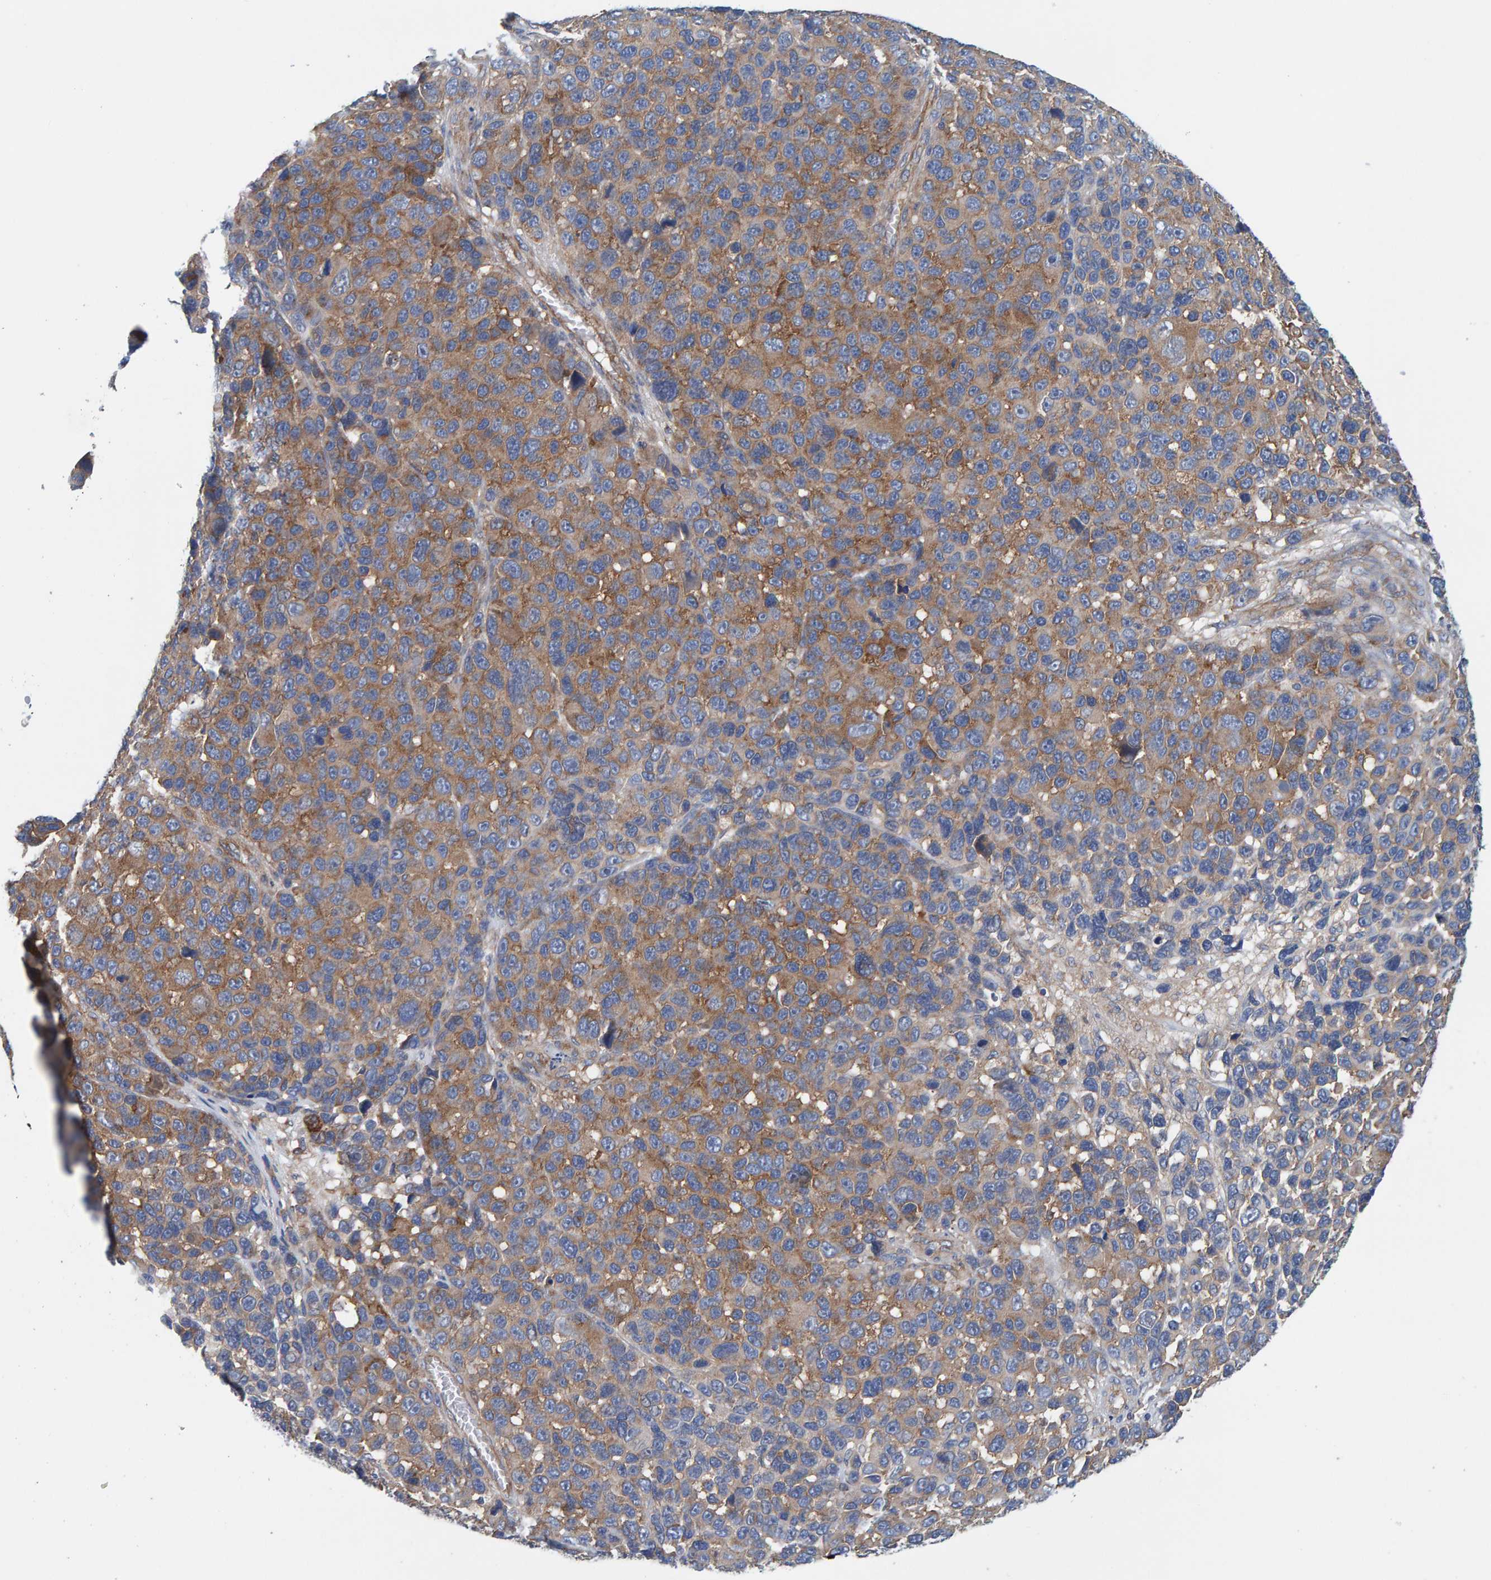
{"staining": {"intensity": "moderate", "quantity": ">75%", "location": "cytoplasmic/membranous"}, "tissue": "melanoma", "cell_type": "Tumor cells", "image_type": "cancer", "snomed": [{"axis": "morphology", "description": "Malignant melanoma, NOS"}, {"axis": "topography", "description": "Skin"}], "caption": "DAB immunohistochemical staining of malignant melanoma reveals moderate cytoplasmic/membranous protein staining in approximately >75% of tumor cells.", "gene": "MKLN1", "patient": {"sex": "male", "age": 53}}